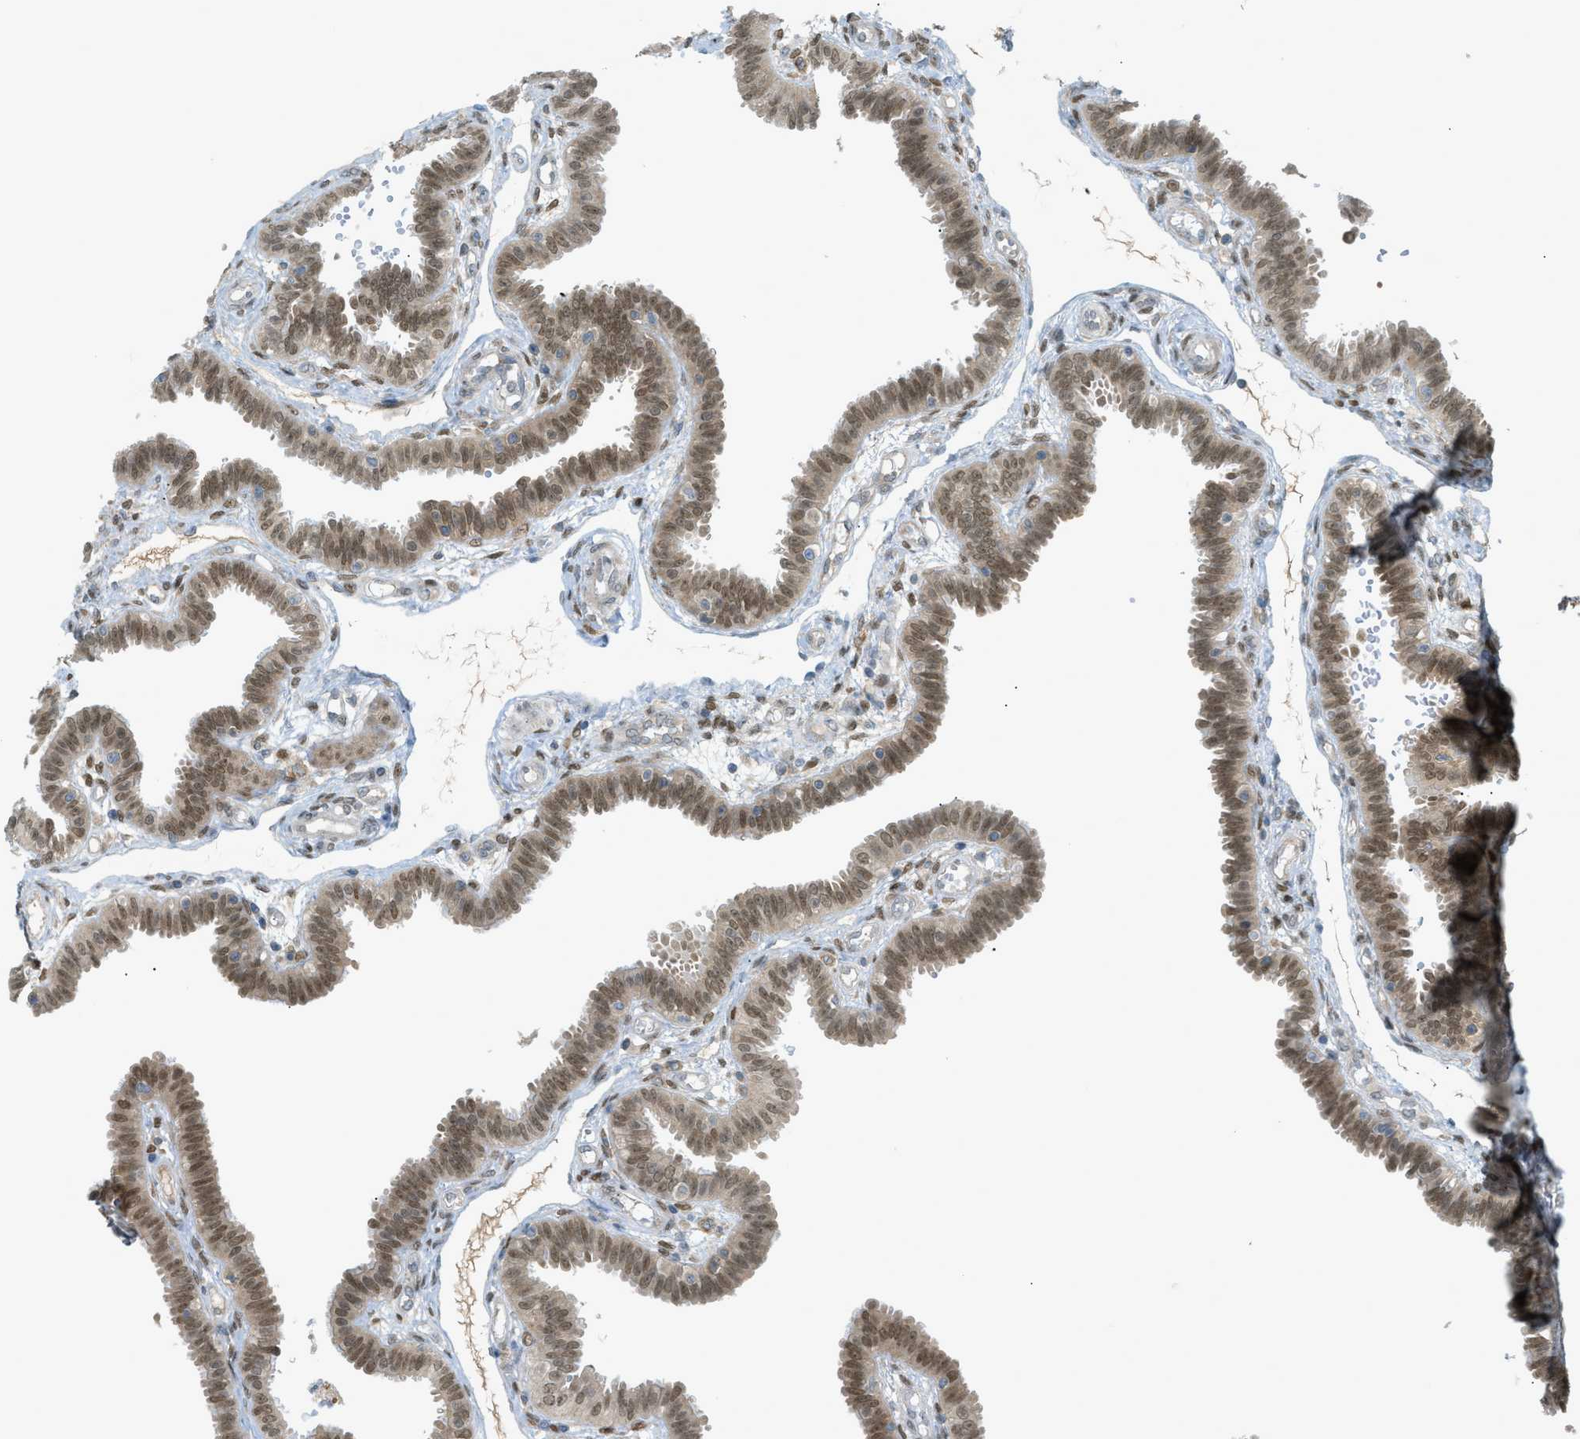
{"staining": {"intensity": "moderate", "quantity": ">75%", "location": "cytoplasmic/membranous,nuclear"}, "tissue": "fallopian tube", "cell_type": "Glandular cells", "image_type": "normal", "snomed": [{"axis": "morphology", "description": "Normal tissue, NOS"}, {"axis": "topography", "description": "Fallopian tube"}], "caption": "Glandular cells display medium levels of moderate cytoplasmic/membranous,nuclear expression in about >75% of cells in normal fallopian tube.", "gene": "DYRK1A", "patient": {"sex": "female", "age": 32}}